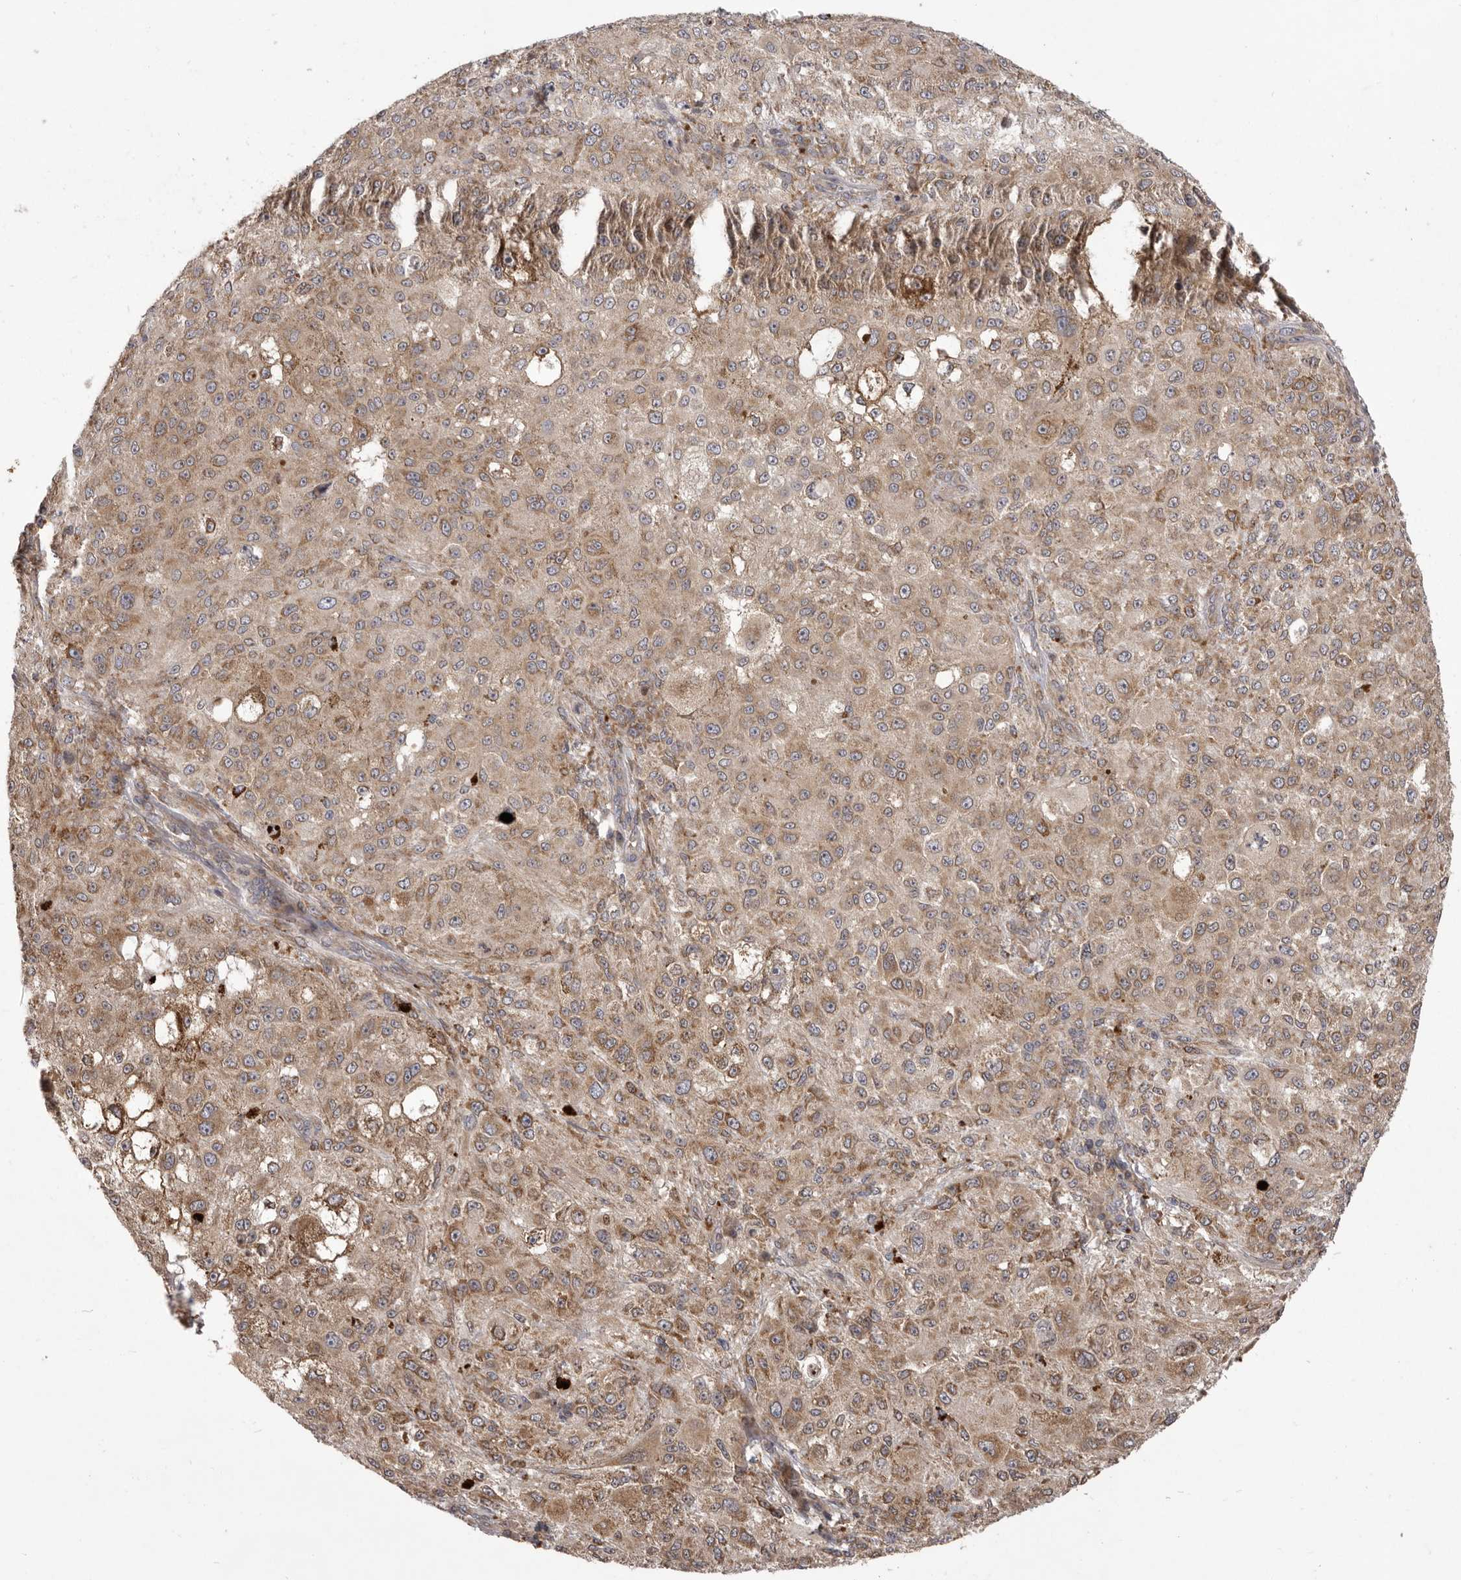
{"staining": {"intensity": "moderate", "quantity": "25%-75%", "location": "cytoplasmic/membranous"}, "tissue": "melanoma", "cell_type": "Tumor cells", "image_type": "cancer", "snomed": [{"axis": "morphology", "description": "Necrosis, NOS"}, {"axis": "morphology", "description": "Malignant melanoma, NOS"}, {"axis": "topography", "description": "Skin"}], "caption": "Protein expression analysis of human malignant melanoma reveals moderate cytoplasmic/membranous staining in approximately 25%-75% of tumor cells. The staining is performed using DAB brown chromogen to label protein expression. The nuclei are counter-stained blue using hematoxylin.", "gene": "TBC1D8B", "patient": {"sex": "female", "age": 87}}